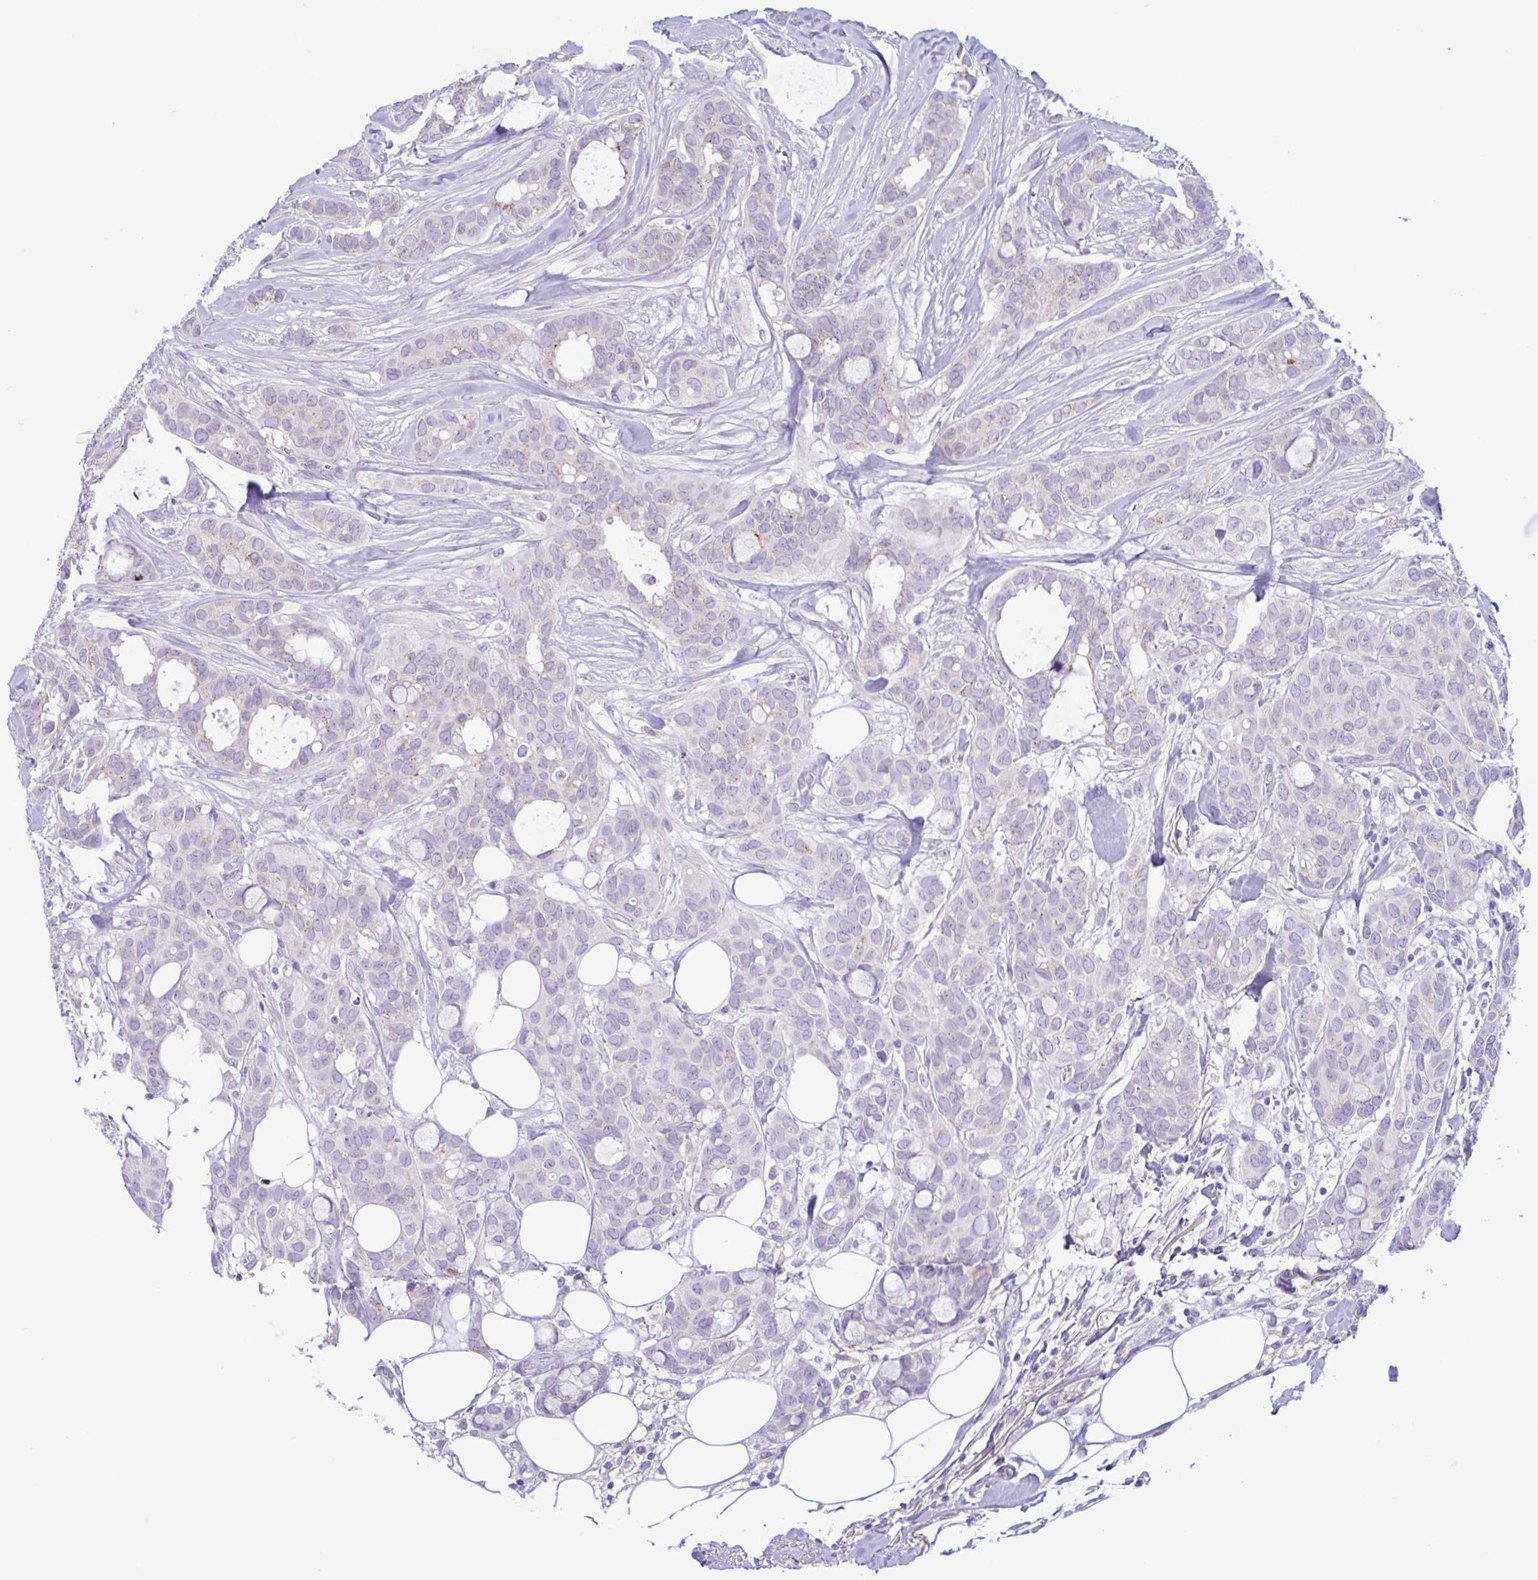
{"staining": {"intensity": "negative", "quantity": "none", "location": "none"}, "tissue": "breast cancer", "cell_type": "Tumor cells", "image_type": "cancer", "snomed": [{"axis": "morphology", "description": "Duct carcinoma"}, {"axis": "topography", "description": "Breast"}], "caption": "IHC of intraductal carcinoma (breast) demonstrates no positivity in tumor cells. Brightfield microscopy of immunohistochemistry (IHC) stained with DAB (brown) and hematoxylin (blue), captured at high magnification.", "gene": "SREBF1", "patient": {"sex": "female", "age": 84}}